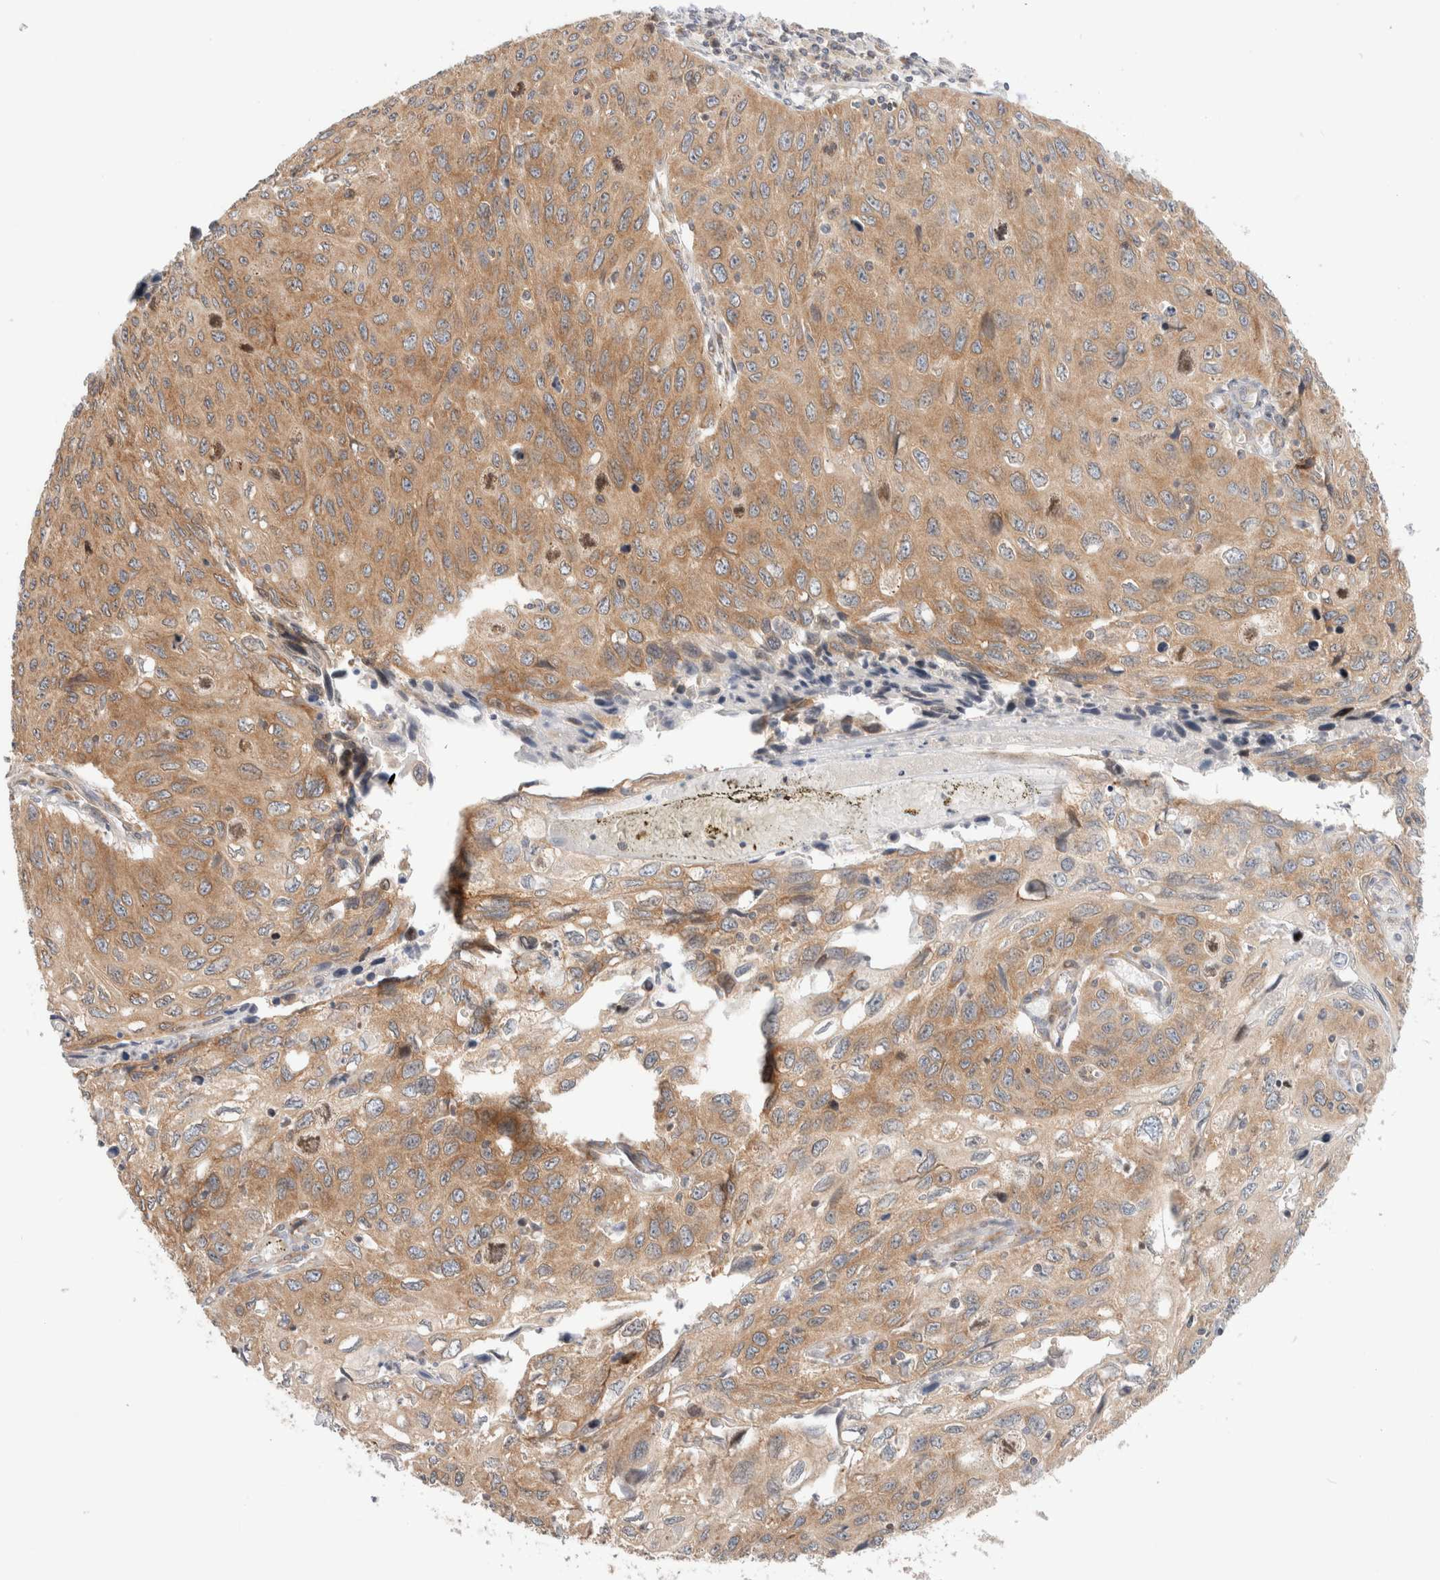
{"staining": {"intensity": "moderate", "quantity": ">75%", "location": "cytoplasmic/membranous"}, "tissue": "cervical cancer", "cell_type": "Tumor cells", "image_type": "cancer", "snomed": [{"axis": "morphology", "description": "Squamous cell carcinoma, NOS"}, {"axis": "topography", "description": "Cervix"}], "caption": "Cervical squamous cell carcinoma was stained to show a protein in brown. There is medium levels of moderate cytoplasmic/membranous expression in about >75% of tumor cells.", "gene": "MARK3", "patient": {"sex": "female", "age": 53}}